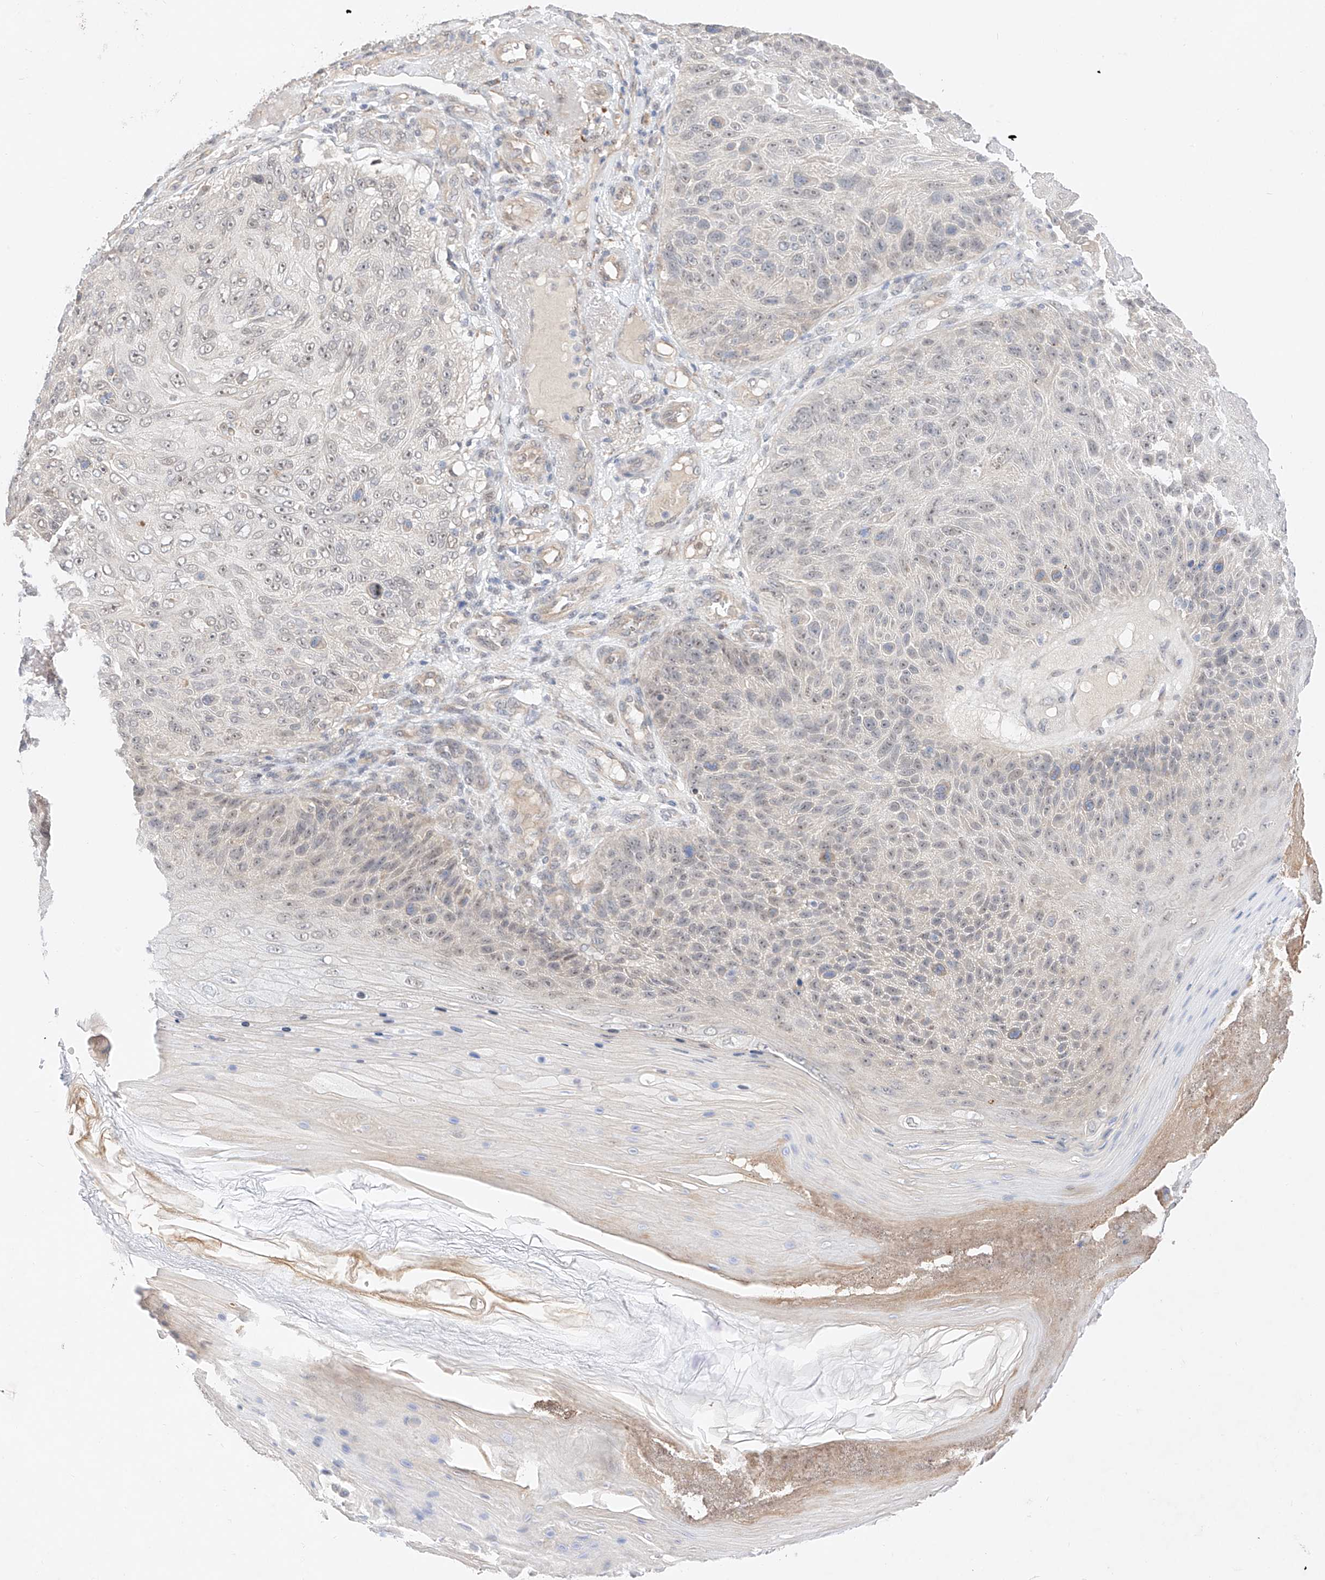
{"staining": {"intensity": "negative", "quantity": "none", "location": "none"}, "tissue": "skin cancer", "cell_type": "Tumor cells", "image_type": "cancer", "snomed": [{"axis": "morphology", "description": "Squamous cell carcinoma, NOS"}, {"axis": "topography", "description": "Skin"}], "caption": "Tumor cells show no significant protein expression in skin cancer.", "gene": "IL22RA2", "patient": {"sex": "female", "age": 88}}